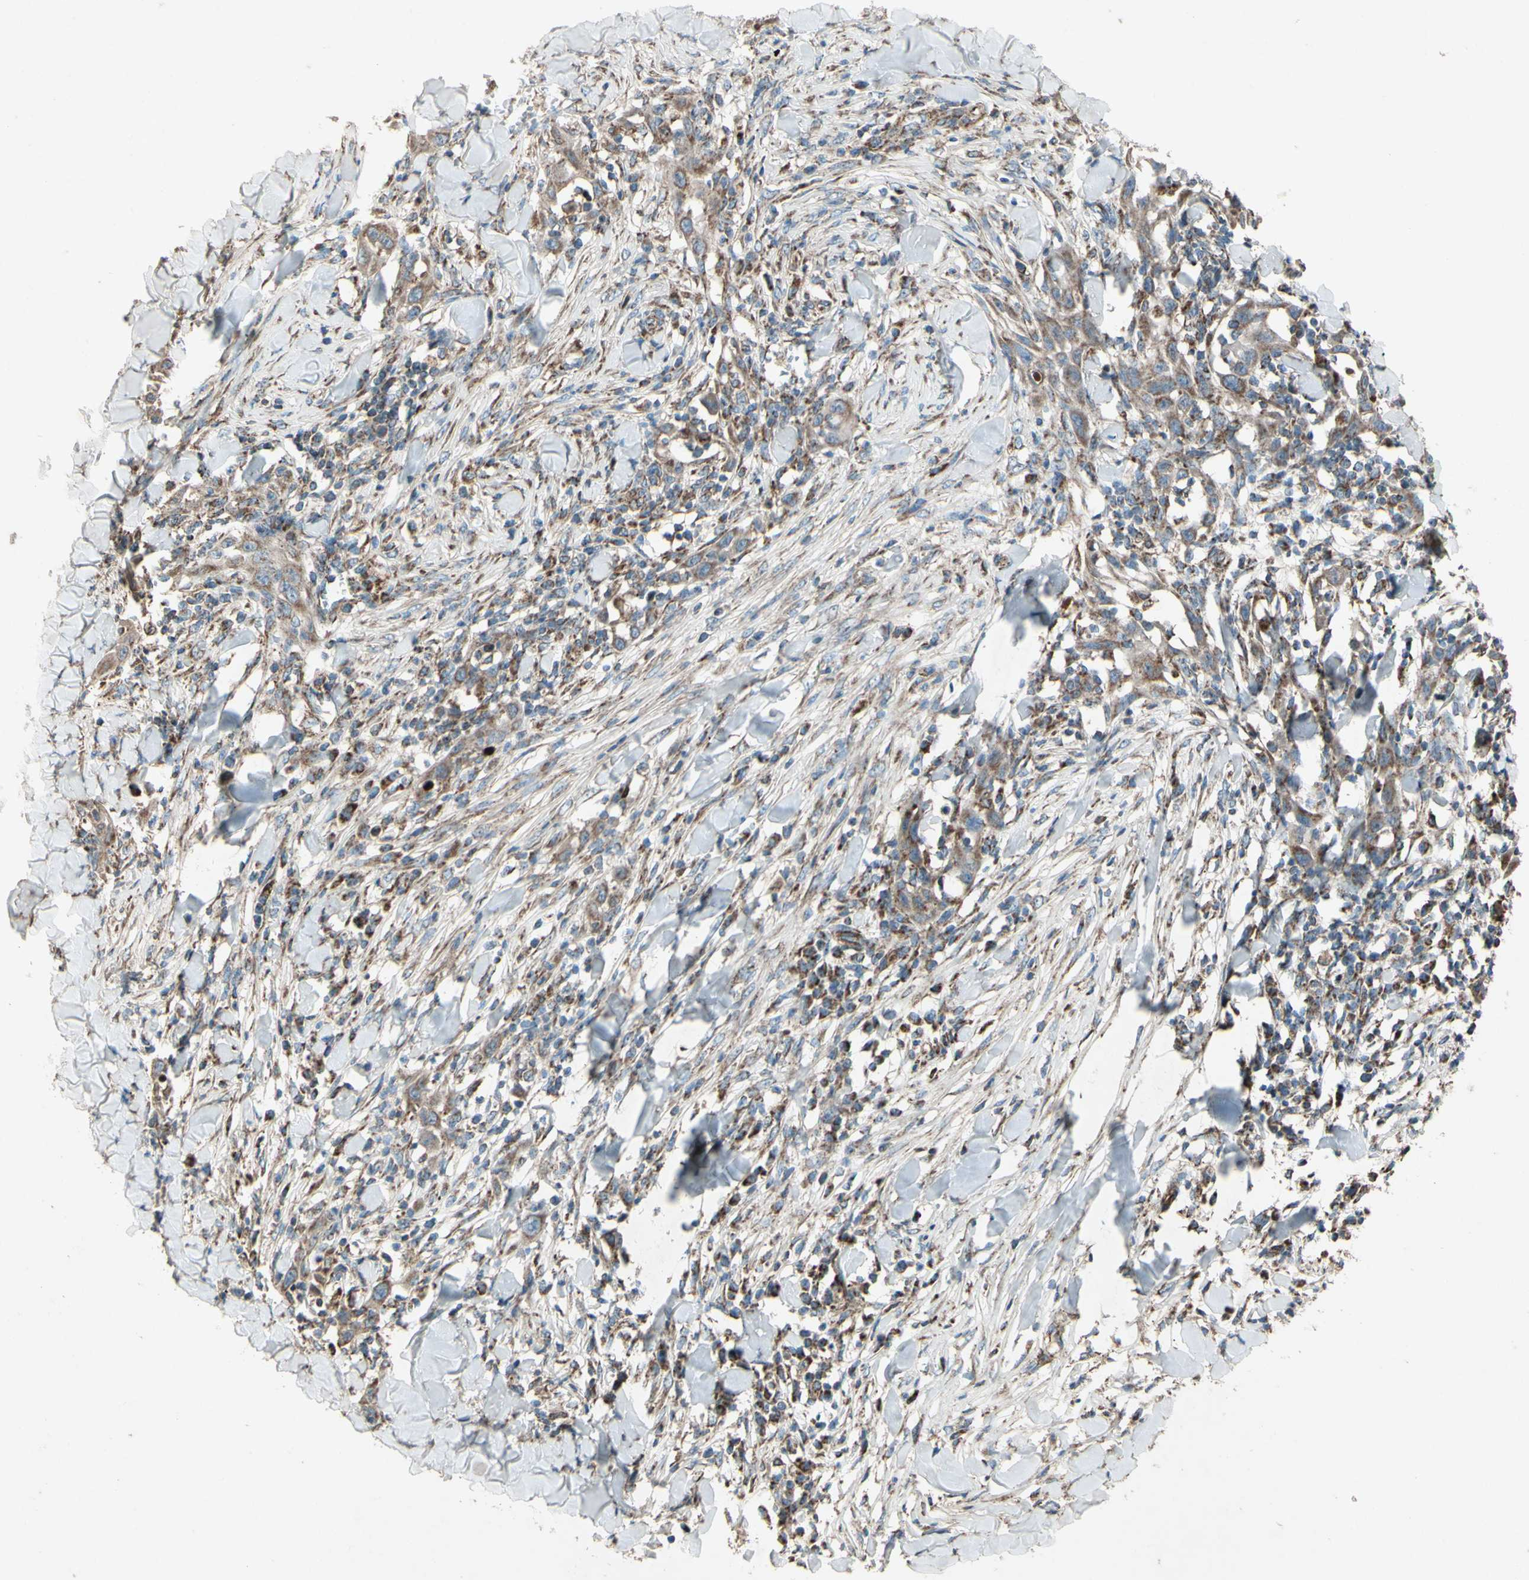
{"staining": {"intensity": "moderate", "quantity": ">75%", "location": "cytoplasmic/membranous"}, "tissue": "skin cancer", "cell_type": "Tumor cells", "image_type": "cancer", "snomed": [{"axis": "morphology", "description": "Squamous cell carcinoma, NOS"}, {"axis": "topography", "description": "Skin"}], "caption": "Brown immunohistochemical staining in human squamous cell carcinoma (skin) demonstrates moderate cytoplasmic/membranous staining in approximately >75% of tumor cells.", "gene": "RHOT1", "patient": {"sex": "male", "age": 24}}